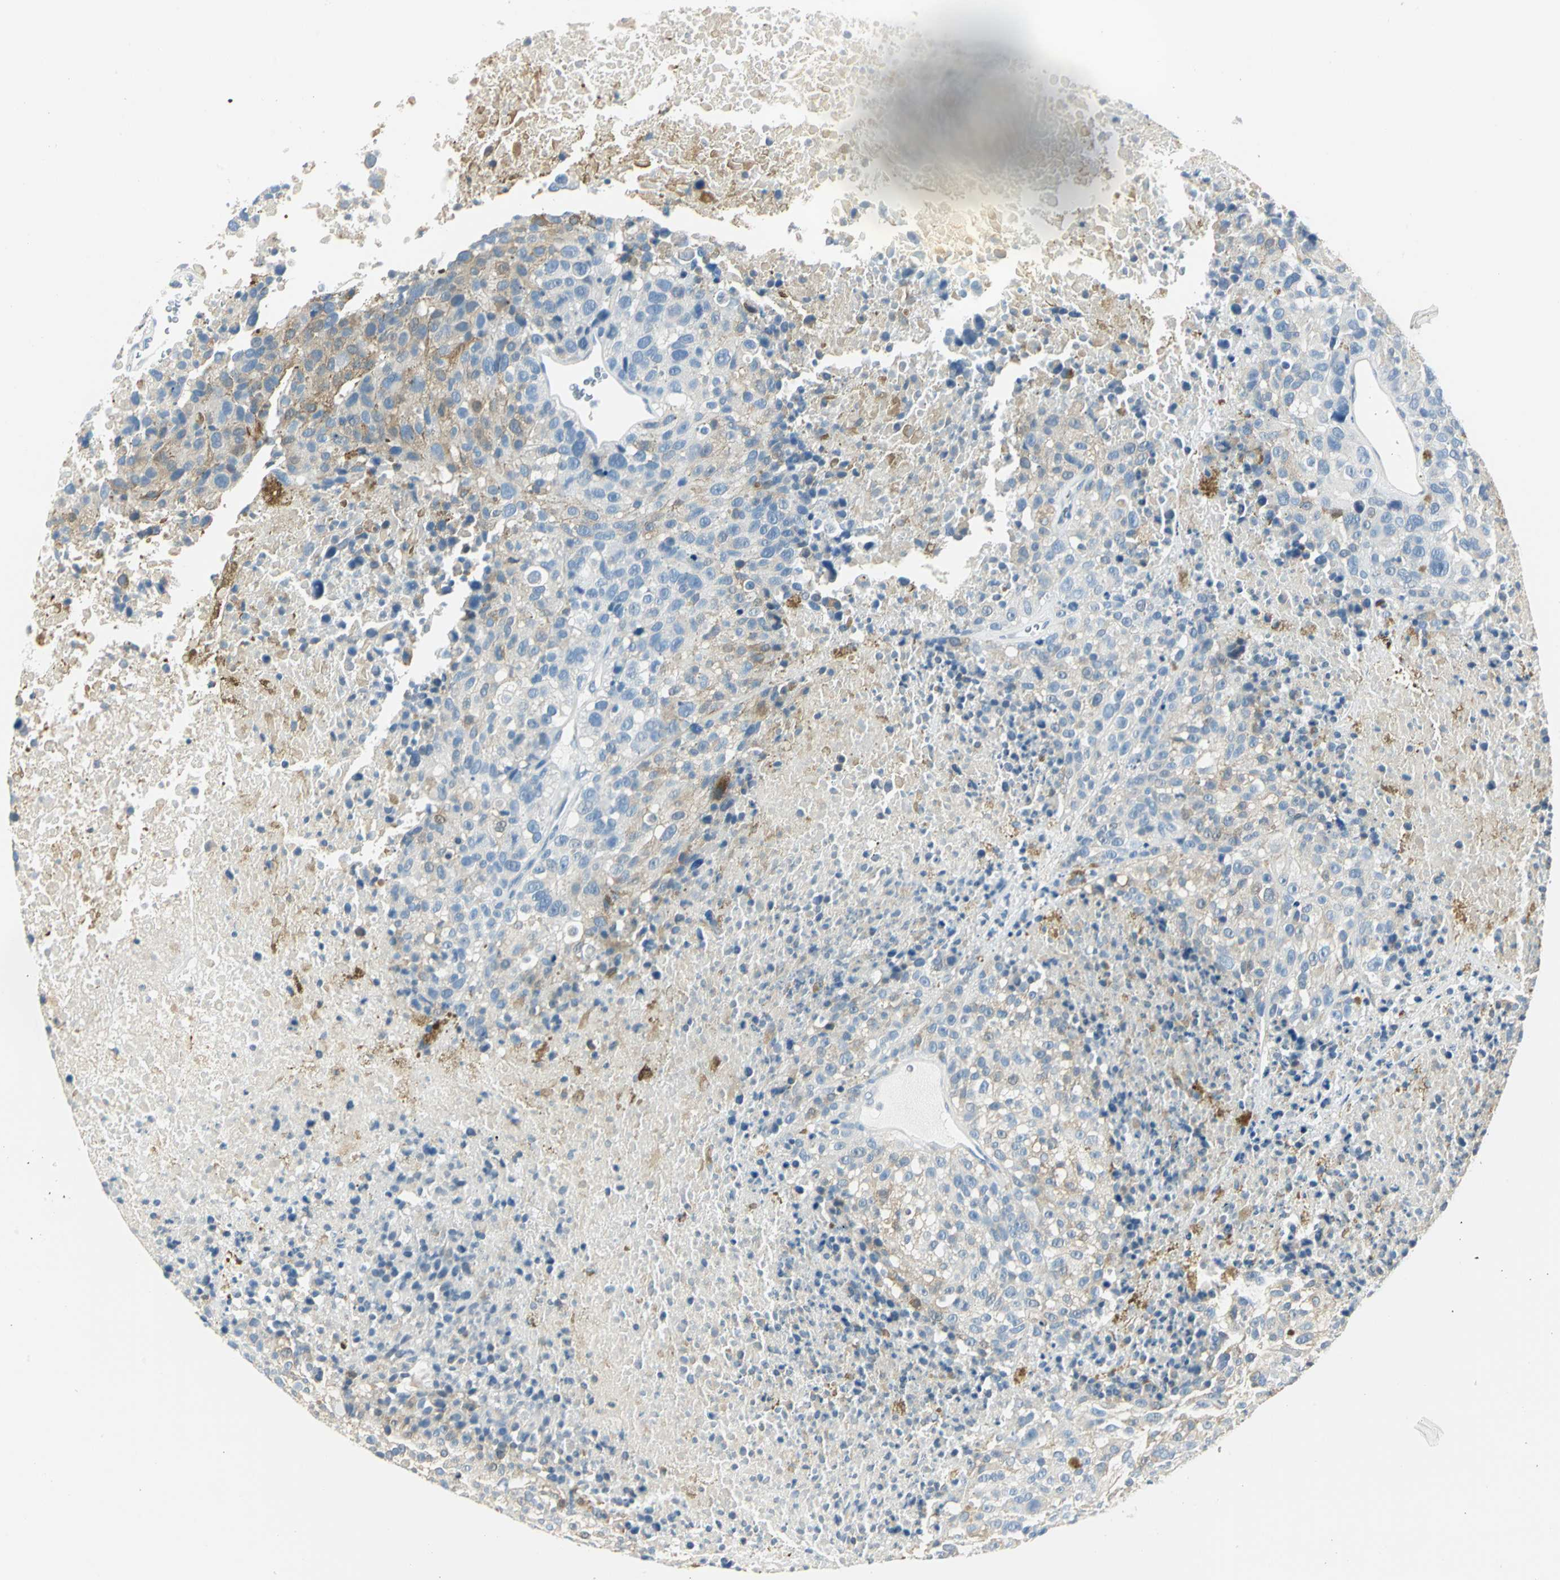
{"staining": {"intensity": "moderate", "quantity": "<25%", "location": "cytoplasmic/membranous"}, "tissue": "melanoma", "cell_type": "Tumor cells", "image_type": "cancer", "snomed": [{"axis": "morphology", "description": "Malignant melanoma, Metastatic site"}, {"axis": "topography", "description": "Cerebral cortex"}], "caption": "DAB immunohistochemical staining of human malignant melanoma (metastatic site) displays moderate cytoplasmic/membranous protein positivity in about <25% of tumor cells. Using DAB (brown) and hematoxylin (blue) stains, captured at high magnification using brightfield microscopy.", "gene": "UCHL1", "patient": {"sex": "female", "age": 52}}